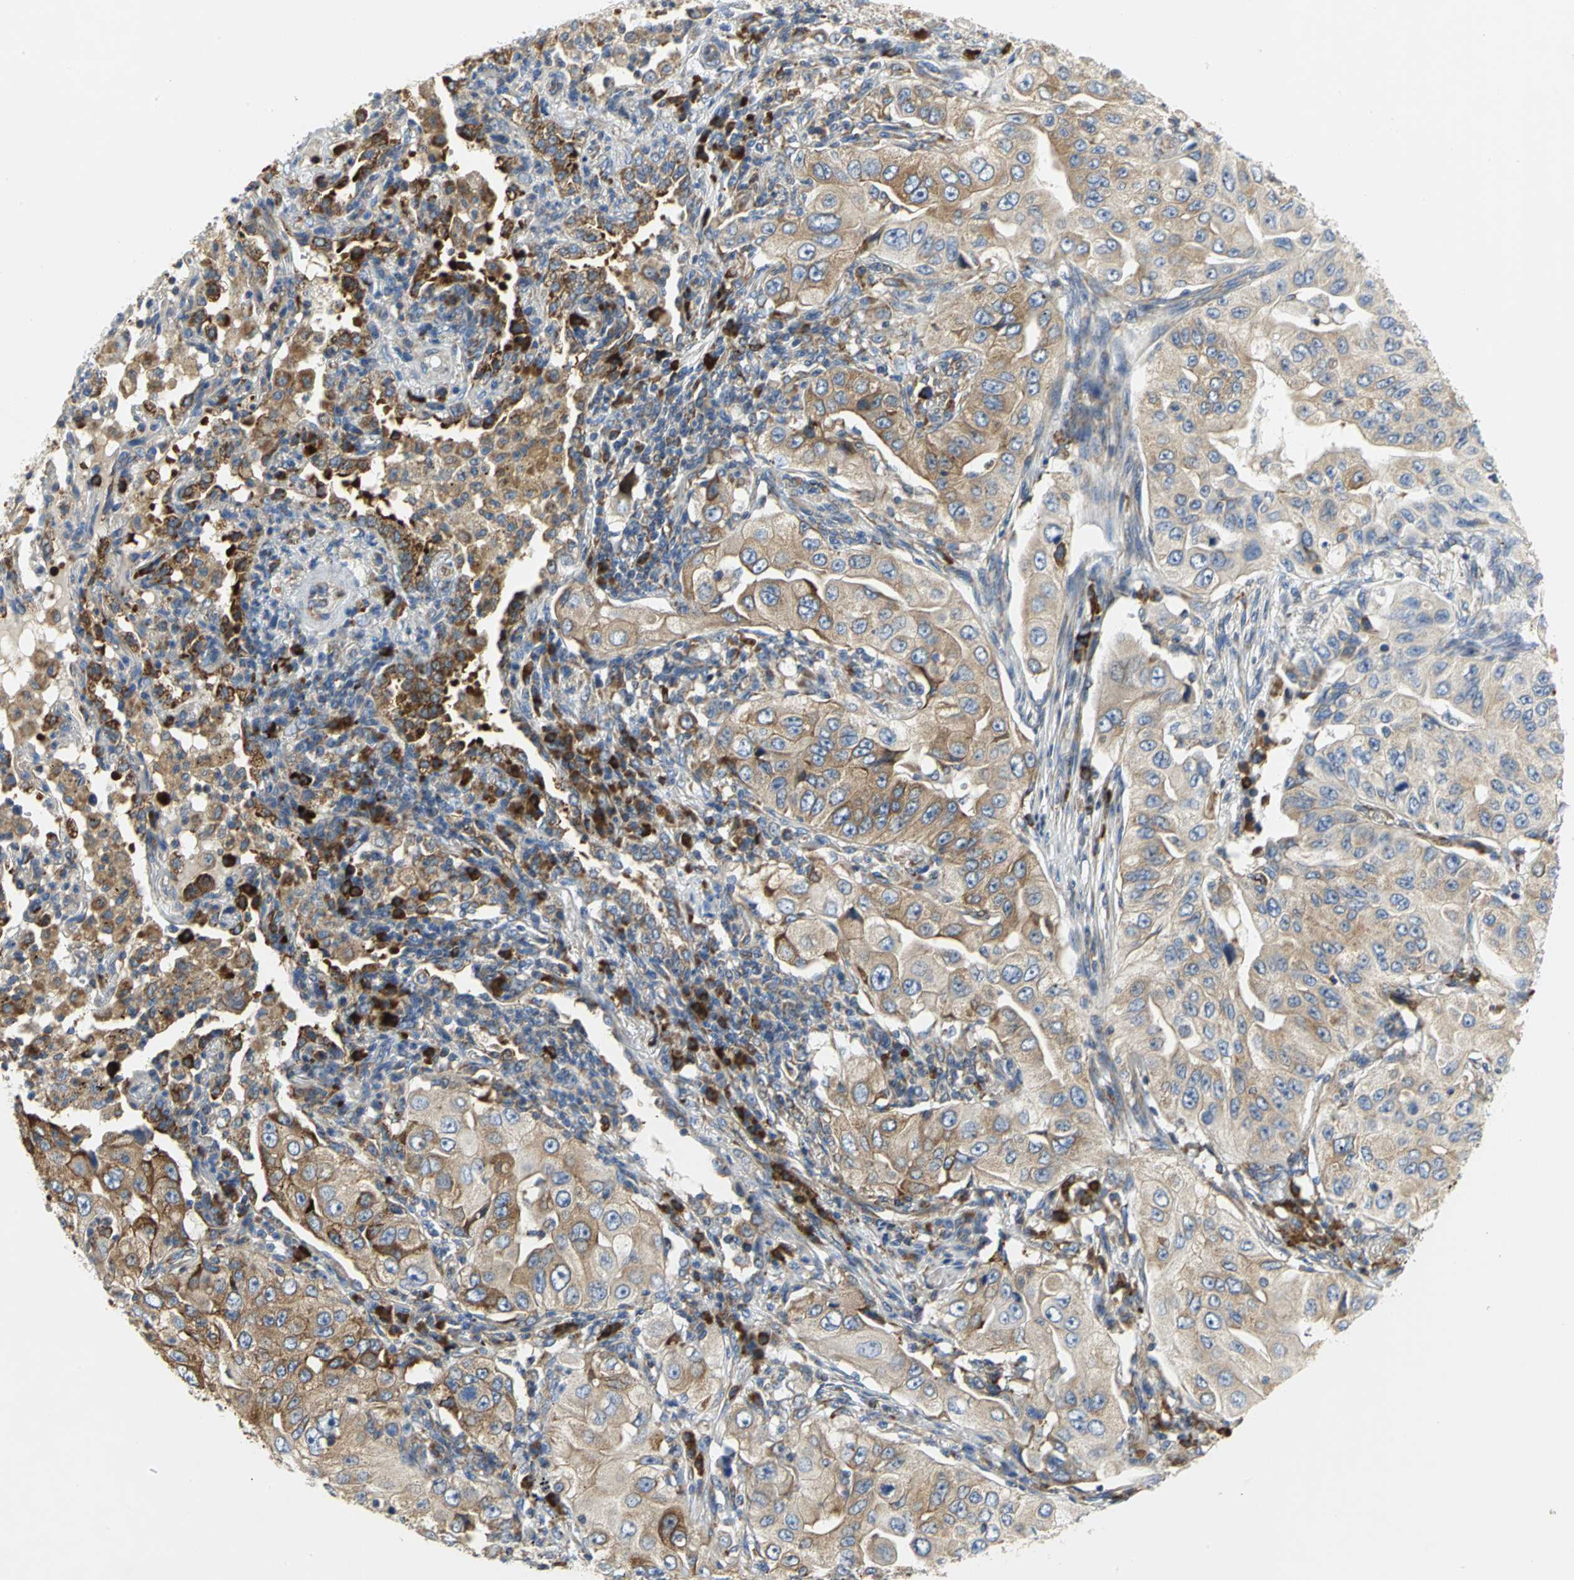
{"staining": {"intensity": "moderate", "quantity": ">75%", "location": "cytoplasmic/membranous"}, "tissue": "lung cancer", "cell_type": "Tumor cells", "image_type": "cancer", "snomed": [{"axis": "morphology", "description": "Adenocarcinoma, NOS"}, {"axis": "topography", "description": "Lung"}], "caption": "Immunohistochemical staining of human lung cancer (adenocarcinoma) demonstrates moderate cytoplasmic/membranous protein positivity in about >75% of tumor cells.", "gene": "TULP4", "patient": {"sex": "male", "age": 84}}